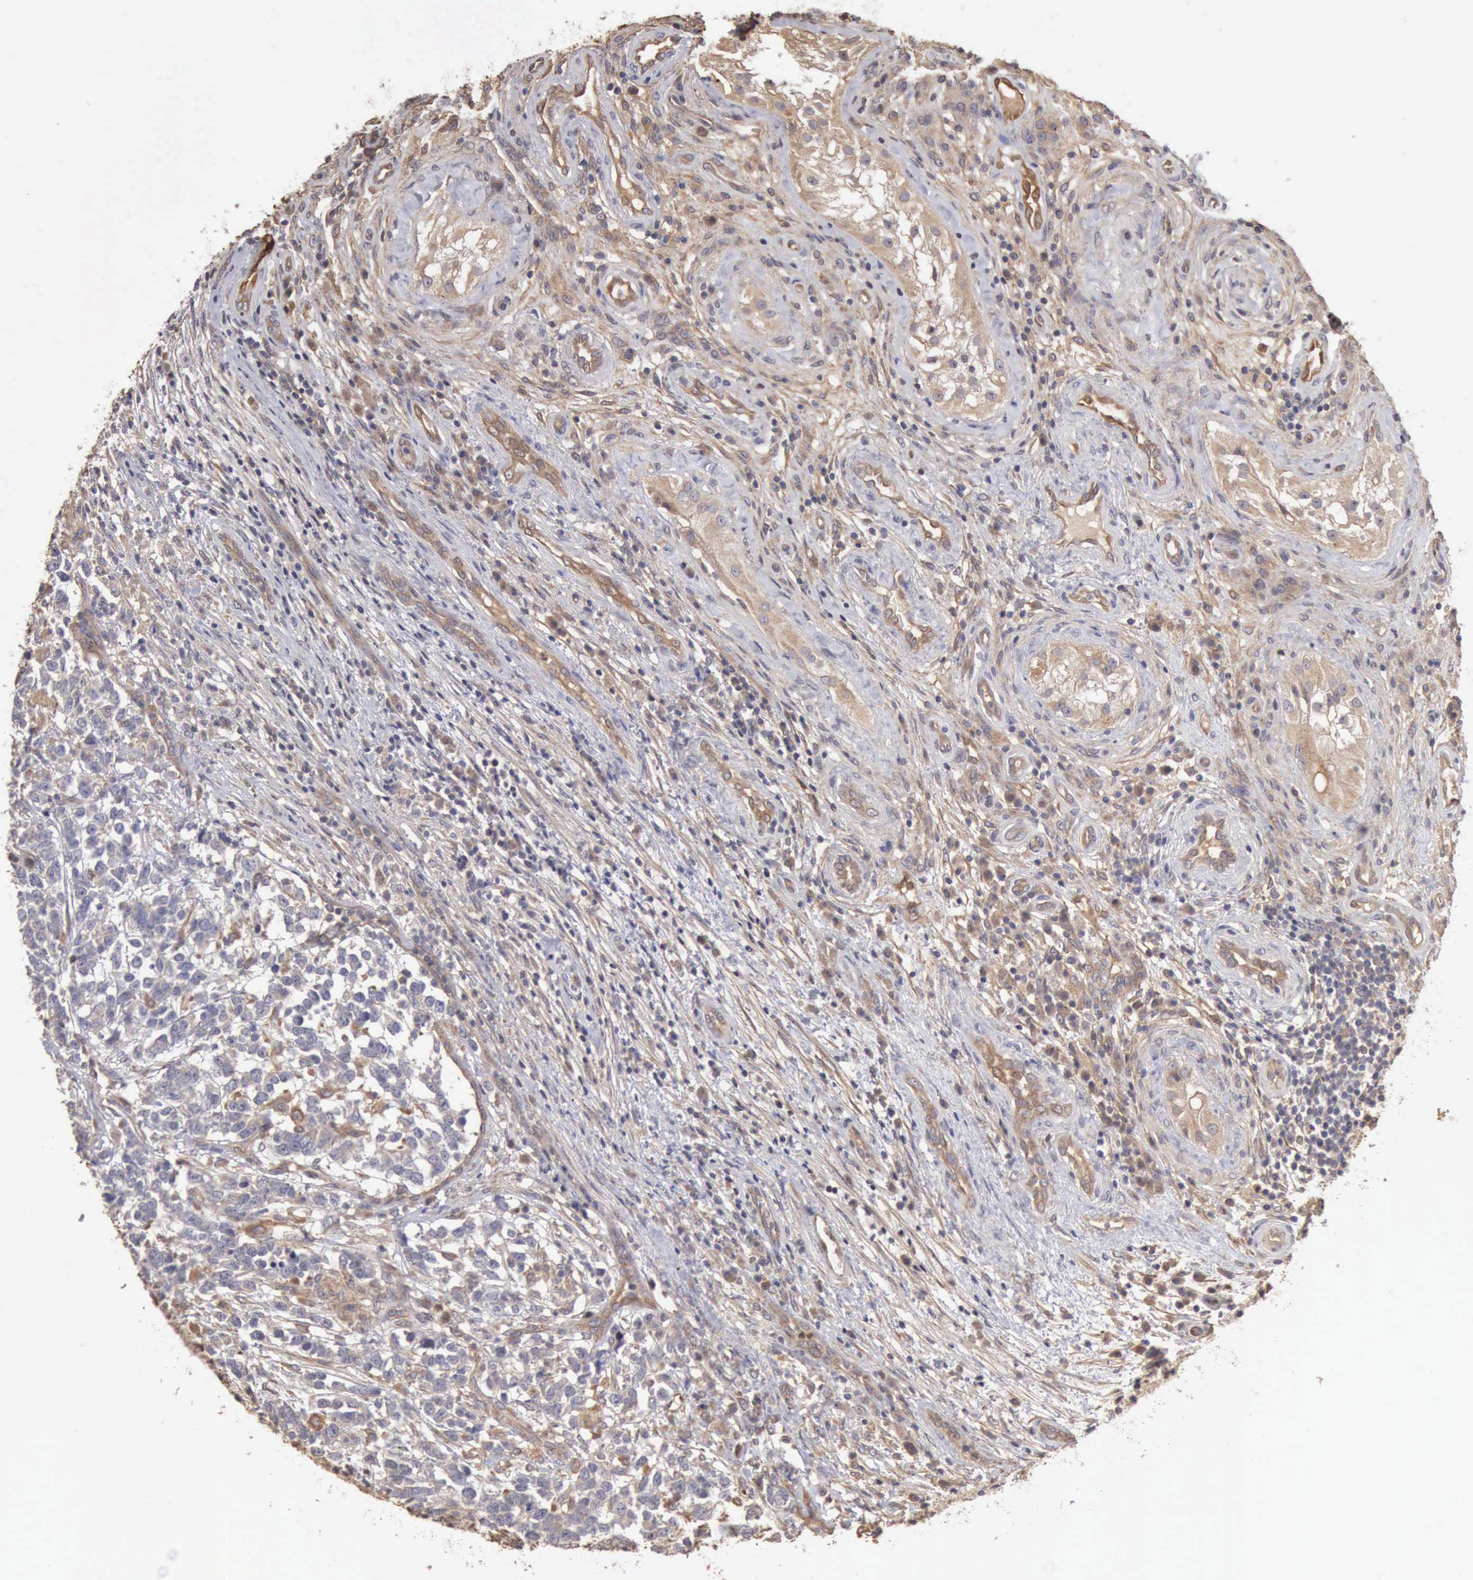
{"staining": {"intensity": "negative", "quantity": "none", "location": "none"}, "tissue": "testis cancer", "cell_type": "Tumor cells", "image_type": "cancer", "snomed": [{"axis": "morphology", "description": "Carcinoma, Embryonal, NOS"}, {"axis": "topography", "description": "Testis"}], "caption": "Immunohistochemistry (IHC) histopathology image of human testis embryonal carcinoma stained for a protein (brown), which displays no expression in tumor cells.", "gene": "BMX", "patient": {"sex": "male", "age": 26}}